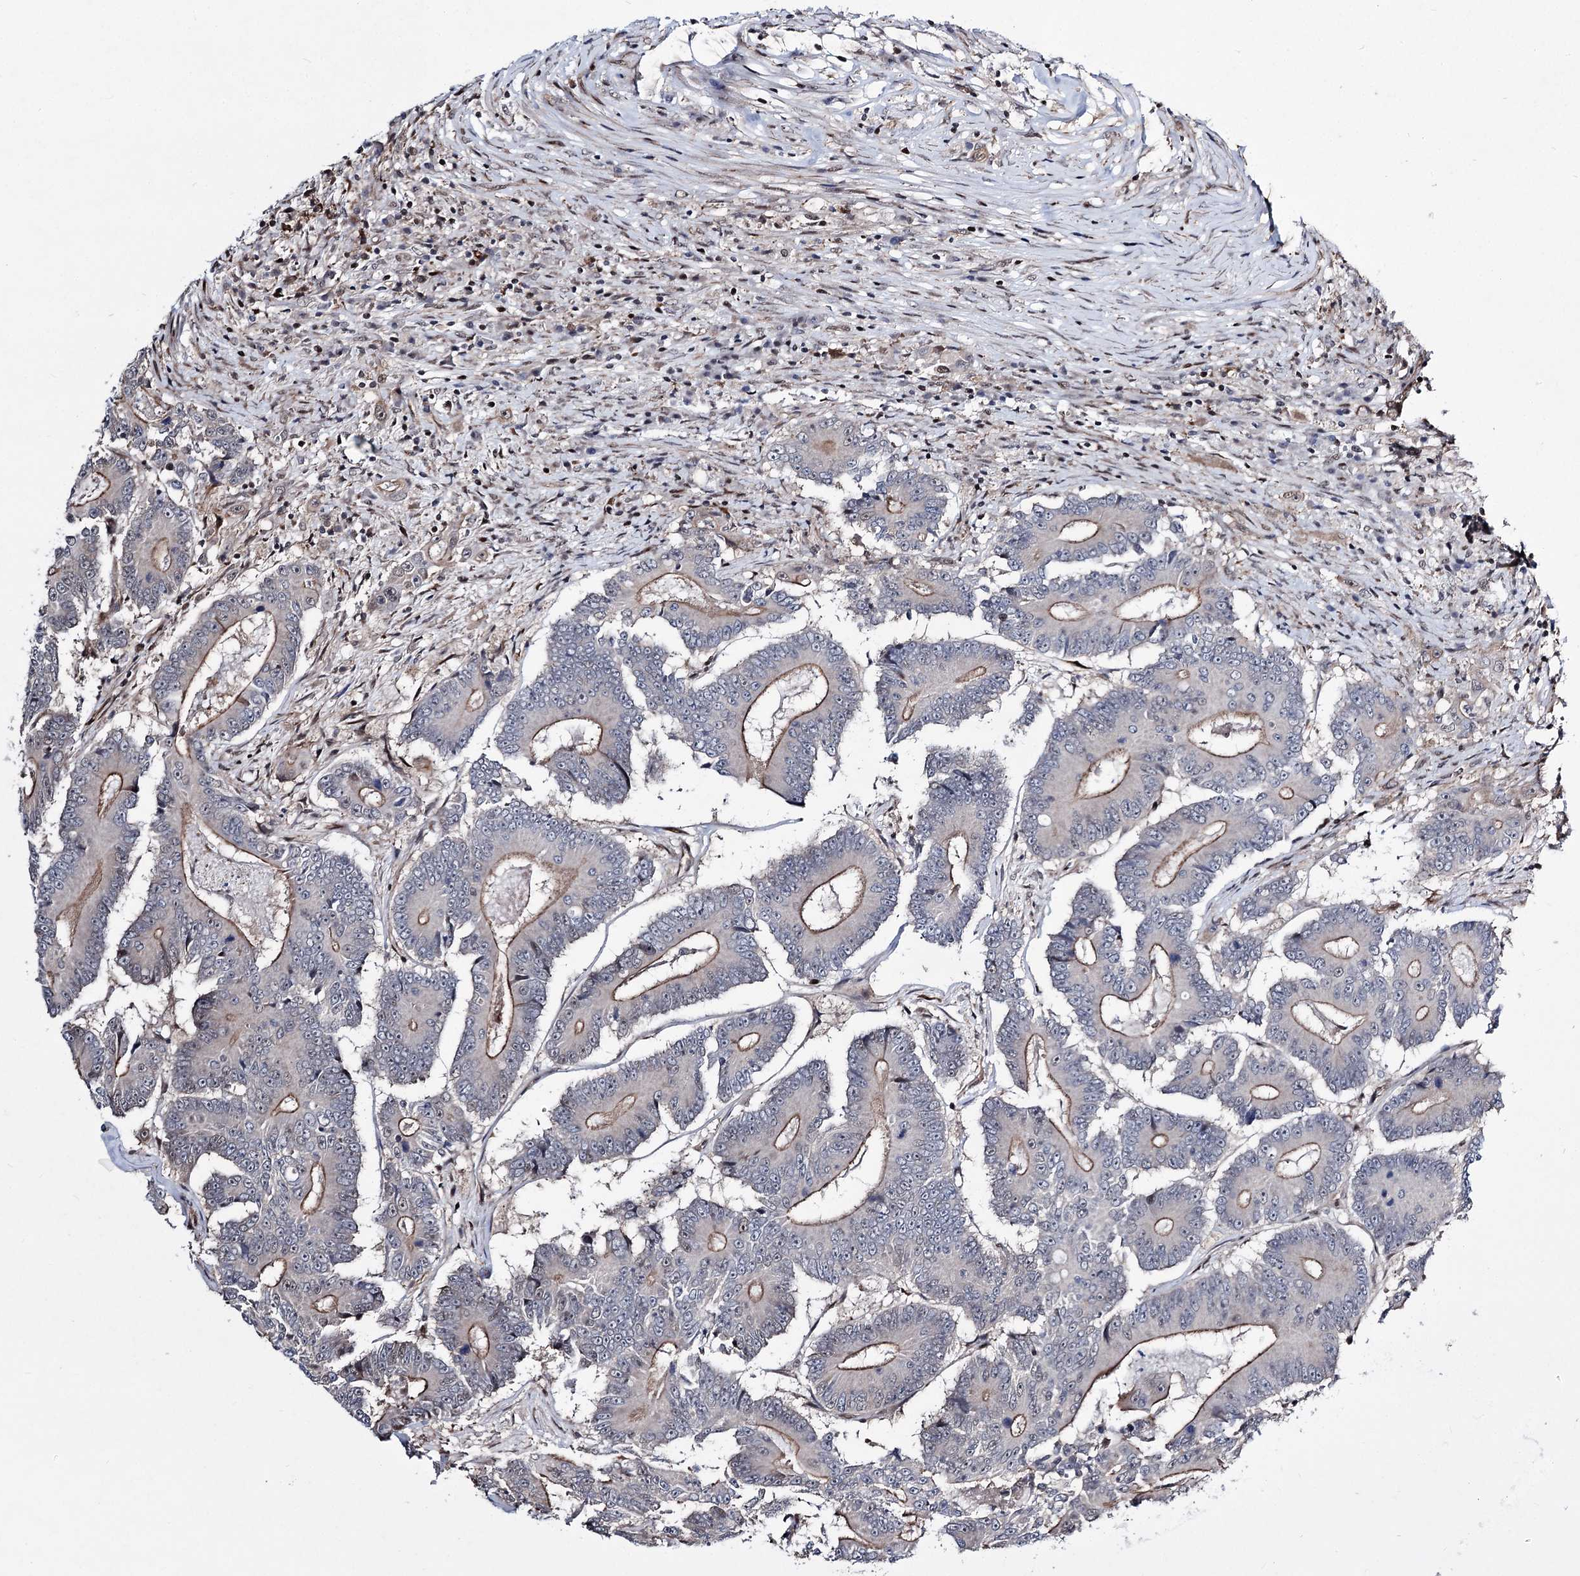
{"staining": {"intensity": "moderate", "quantity": "<25%", "location": "cytoplasmic/membranous"}, "tissue": "colorectal cancer", "cell_type": "Tumor cells", "image_type": "cancer", "snomed": [{"axis": "morphology", "description": "Adenocarcinoma, NOS"}, {"axis": "topography", "description": "Colon"}], "caption": "Immunohistochemical staining of colorectal cancer demonstrates moderate cytoplasmic/membranous protein staining in about <25% of tumor cells. (DAB IHC, brown staining for protein, blue staining for nuclei).", "gene": "CHMP7", "patient": {"sex": "male", "age": 83}}